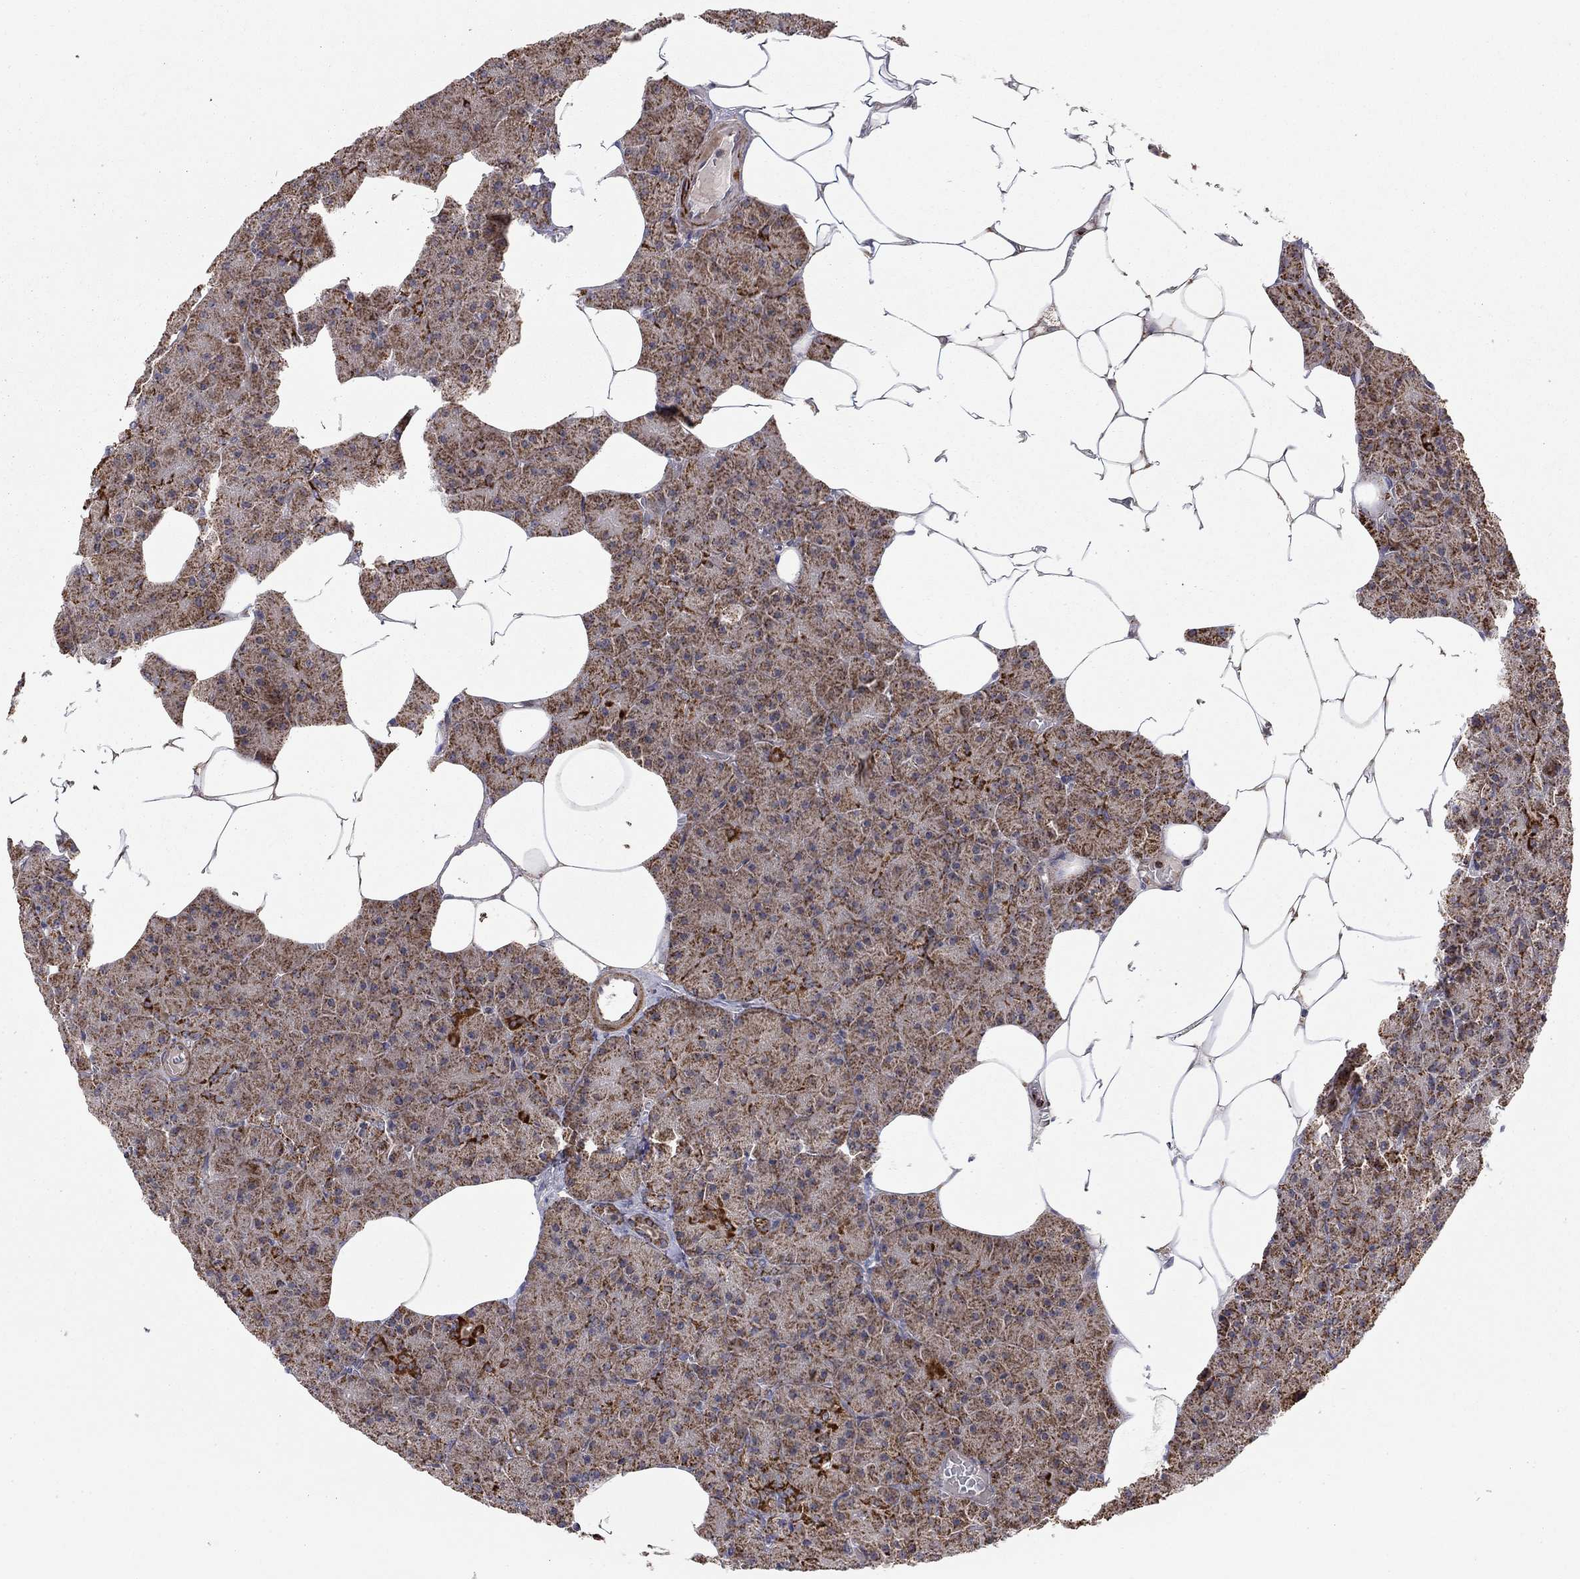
{"staining": {"intensity": "strong", "quantity": "<25%", "location": "cytoplasmic/membranous"}, "tissue": "pancreas", "cell_type": "Exocrine glandular cells", "image_type": "normal", "snomed": [{"axis": "morphology", "description": "Normal tissue, NOS"}, {"axis": "topography", "description": "Pancreas"}], "caption": "DAB immunohistochemical staining of unremarkable human pancreas exhibits strong cytoplasmic/membranous protein expression in approximately <25% of exocrine glandular cells. (DAB IHC with brightfield microscopy, high magnification).", "gene": "IDS", "patient": {"sex": "male", "age": 61}}